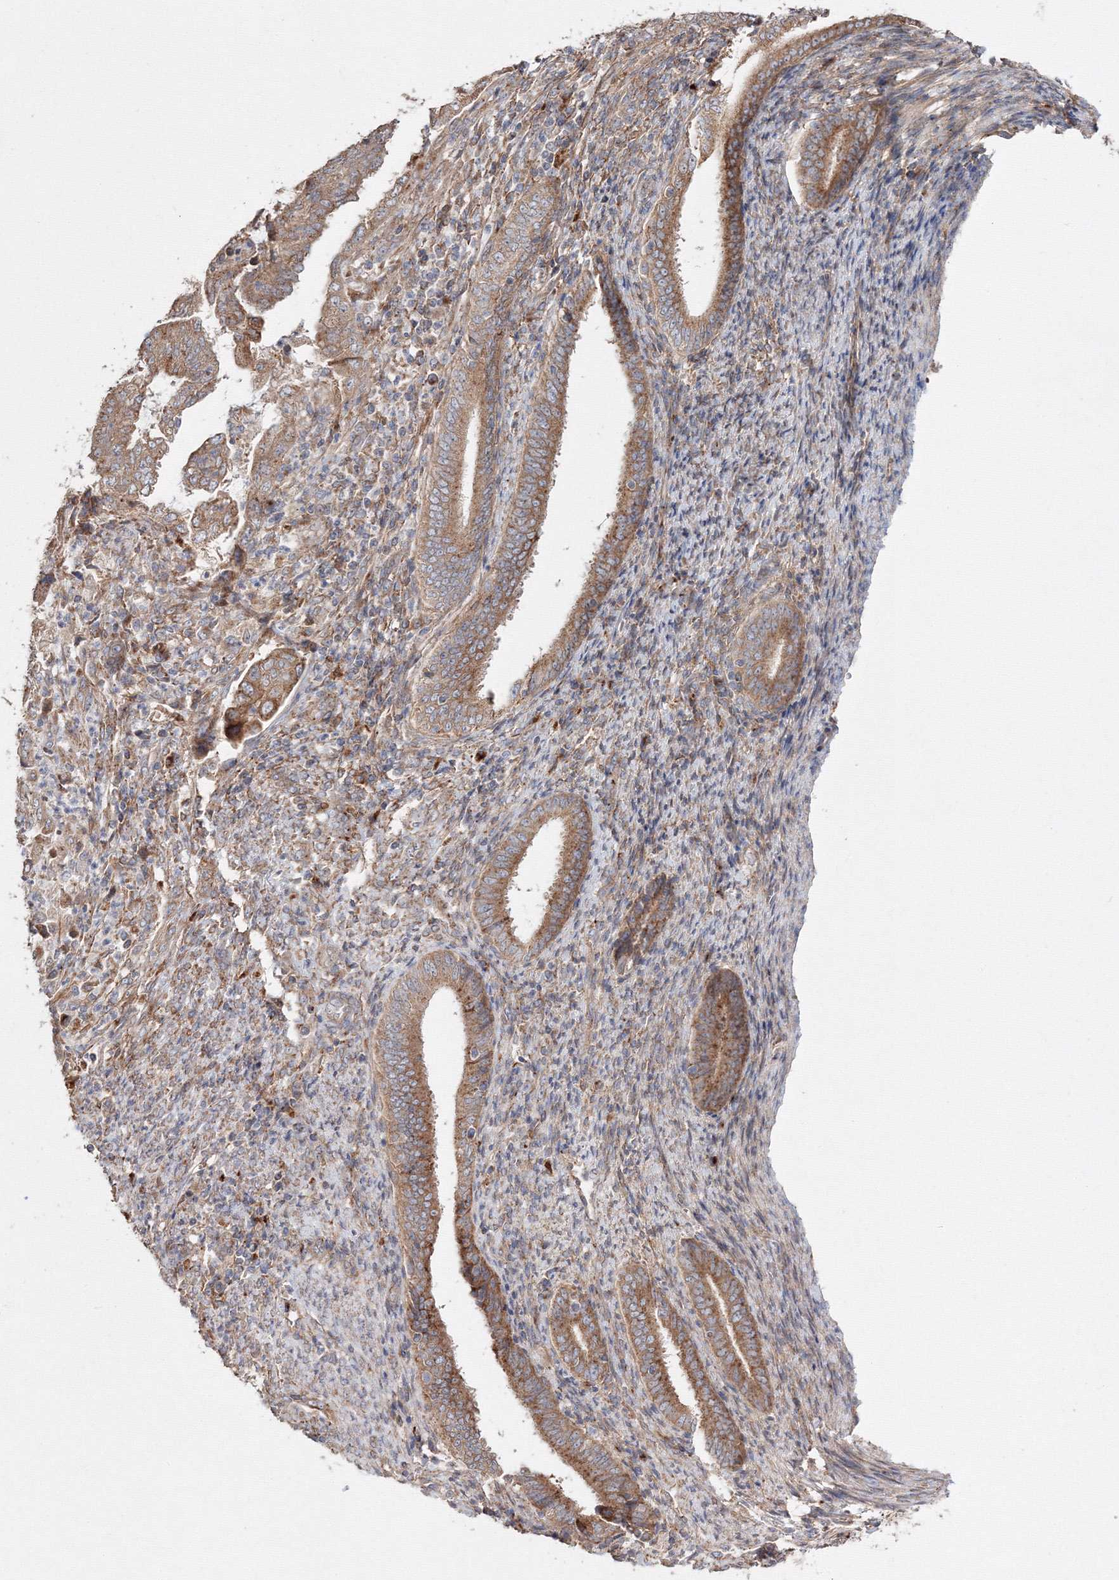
{"staining": {"intensity": "moderate", "quantity": ">75%", "location": "cytoplasmic/membranous"}, "tissue": "endometrial cancer", "cell_type": "Tumor cells", "image_type": "cancer", "snomed": [{"axis": "morphology", "description": "Adenocarcinoma, NOS"}, {"axis": "topography", "description": "Endometrium"}], "caption": "This histopathology image exhibits adenocarcinoma (endometrial) stained with immunohistochemistry to label a protein in brown. The cytoplasmic/membranous of tumor cells show moderate positivity for the protein. Nuclei are counter-stained blue.", "gene": "DDO", "patient": {"sex": "female", "age": 51}}